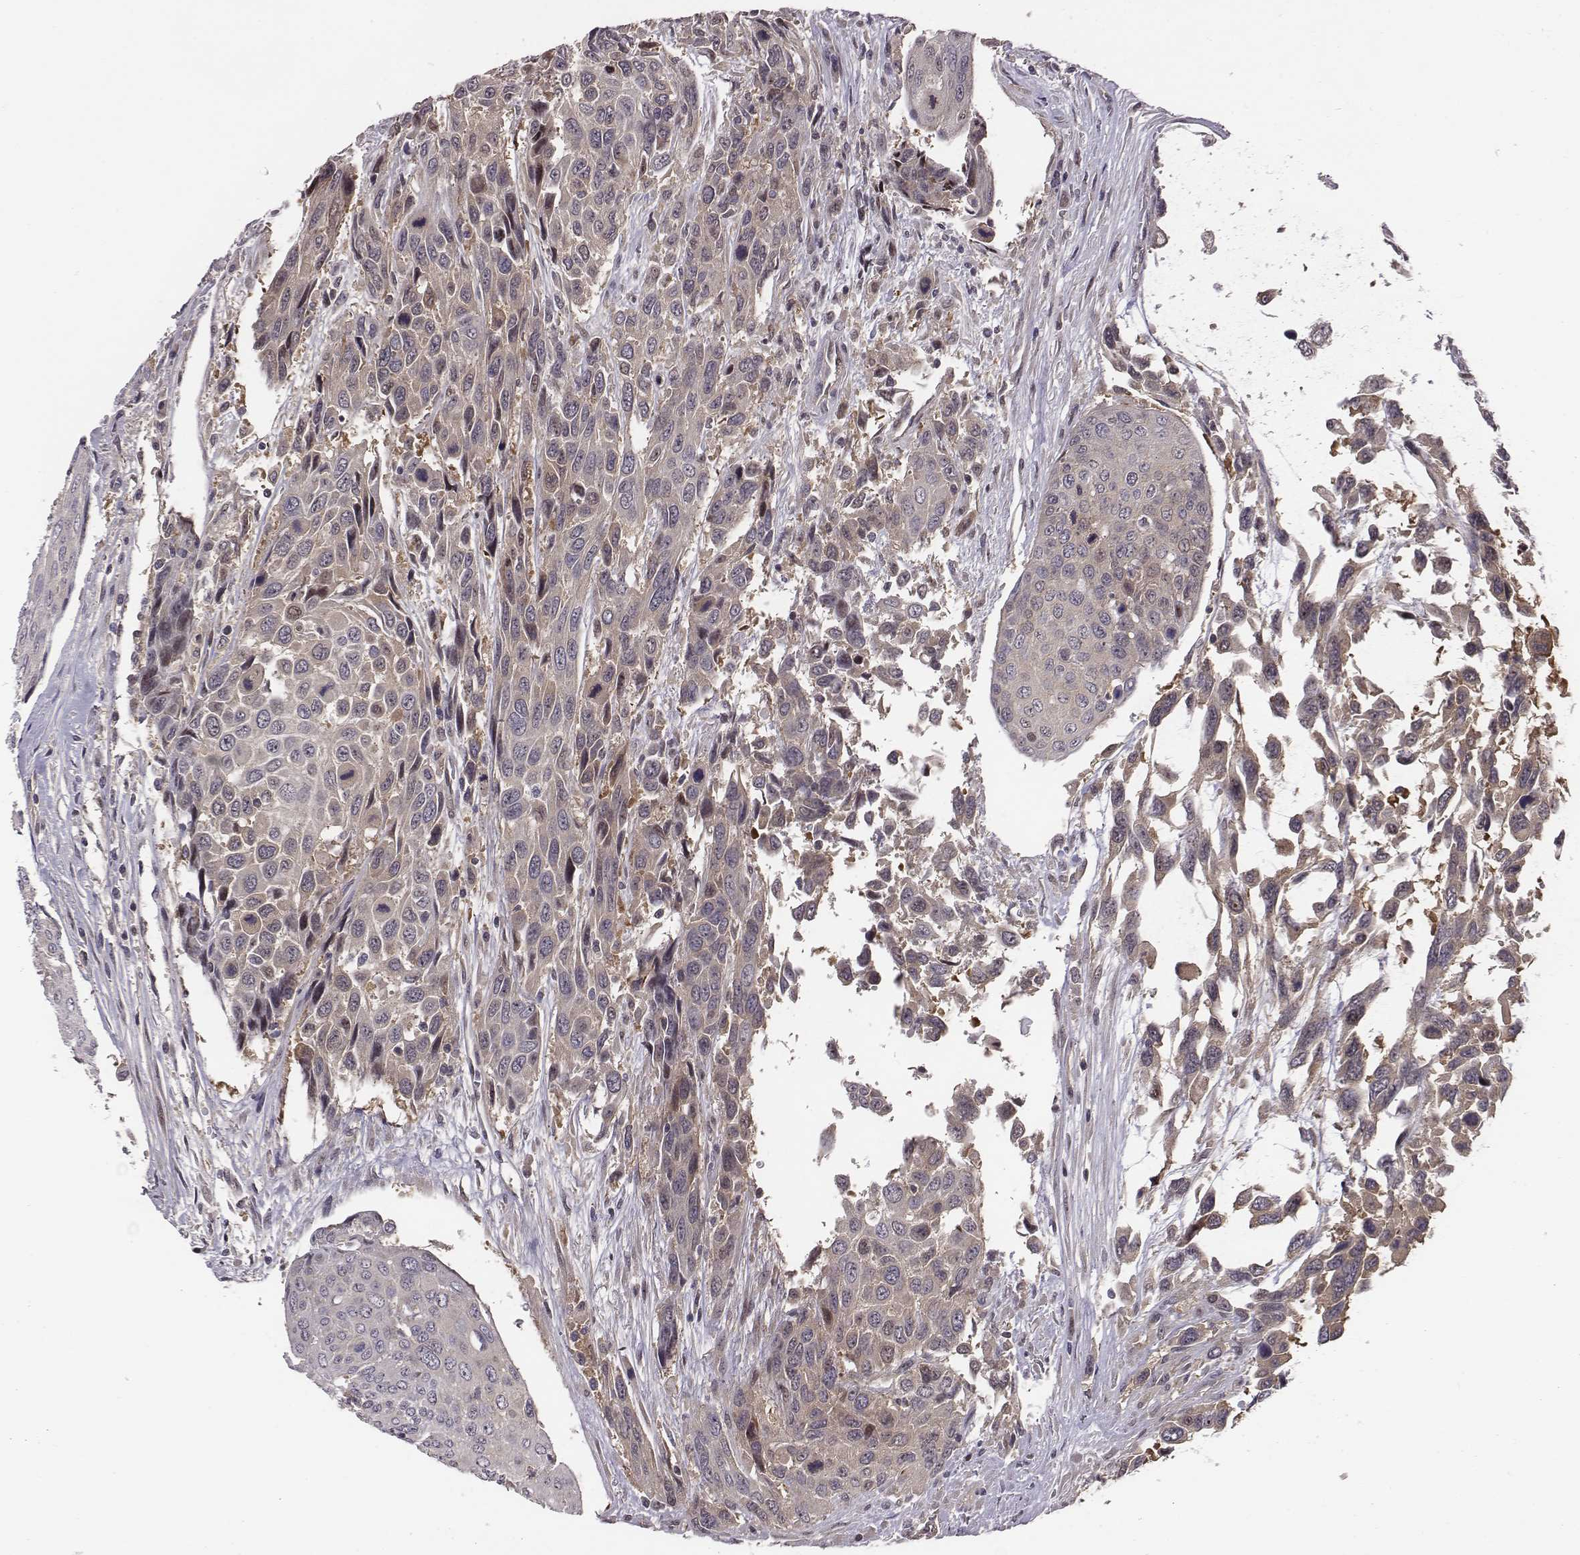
{"staining": {"intensity": "weak", "quantity": ">75%", "location": "cytoplasmic/membranous"}, "tissue": "urothelial cancer", "cell_type": "Tumor cells", "image_type": "cancer", "snomed": [{"axis": "morphology", "description": "Urothelial carcinoma, High grade"}, {"axis": "topography", "description": "Urinary bladder"}], "caption": "A brown stain shows weak cytoplasmic/membranous staining of a protein in high-grade urothelial carcinoma tumor cells.", "gene": "SMURF2", "patient": {"sex": "female", "age": 70}}